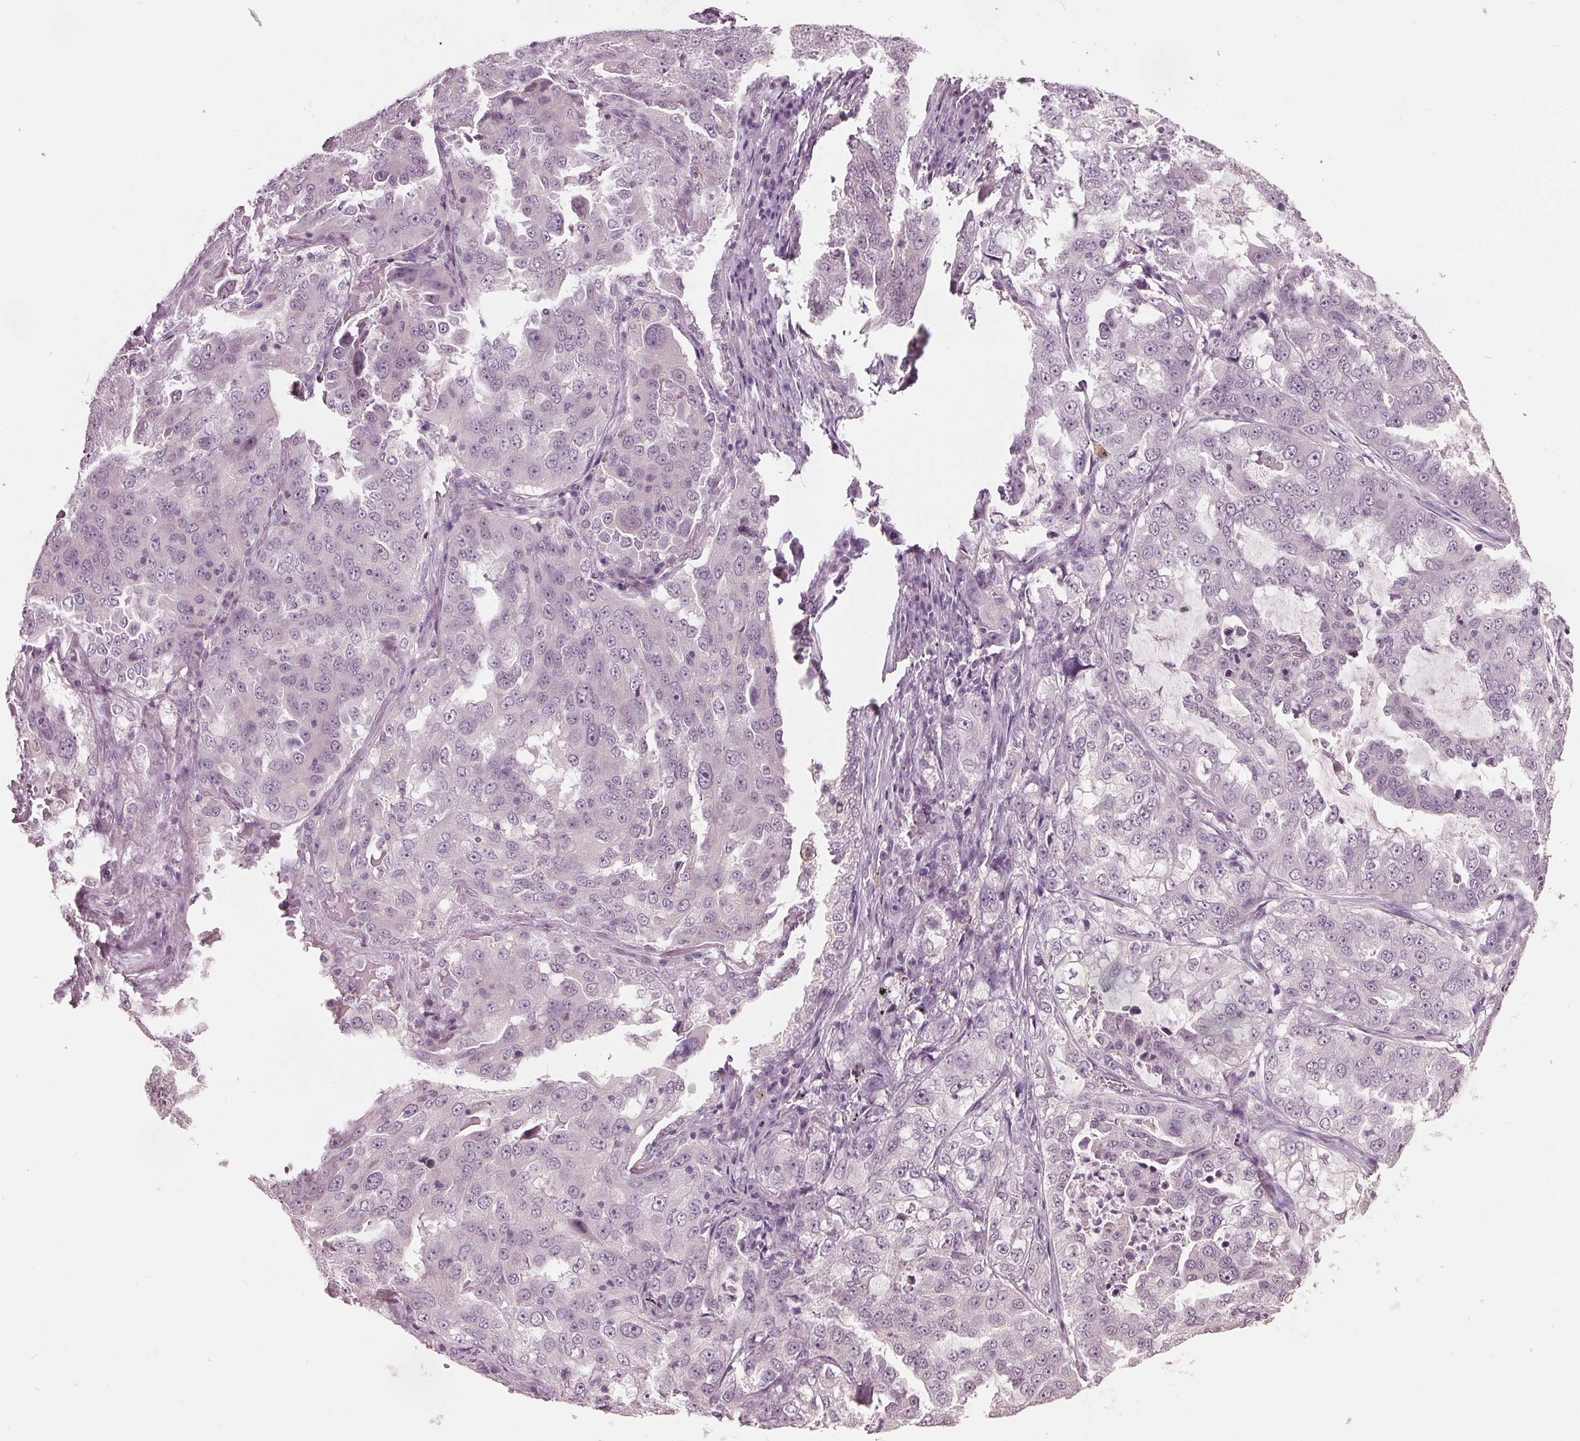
{"staining": {"intensity": "negative", "quantity": "none", "location": "none"}, "tissue": "lung cancer", "cell_type": "Tumor cells", "image_type": "cancer", "snomed": [{"axis": "morphology", "description": "Adenocarcinoma, NOS"}, {"axis": "topography", "description": "Lung"}], "caption": "Lung adenocarcinoma stained for a protein using IHC displays no staining tumor cells.", "gene": "TKFC", "patient": {"sex": "female", "age": 61}}